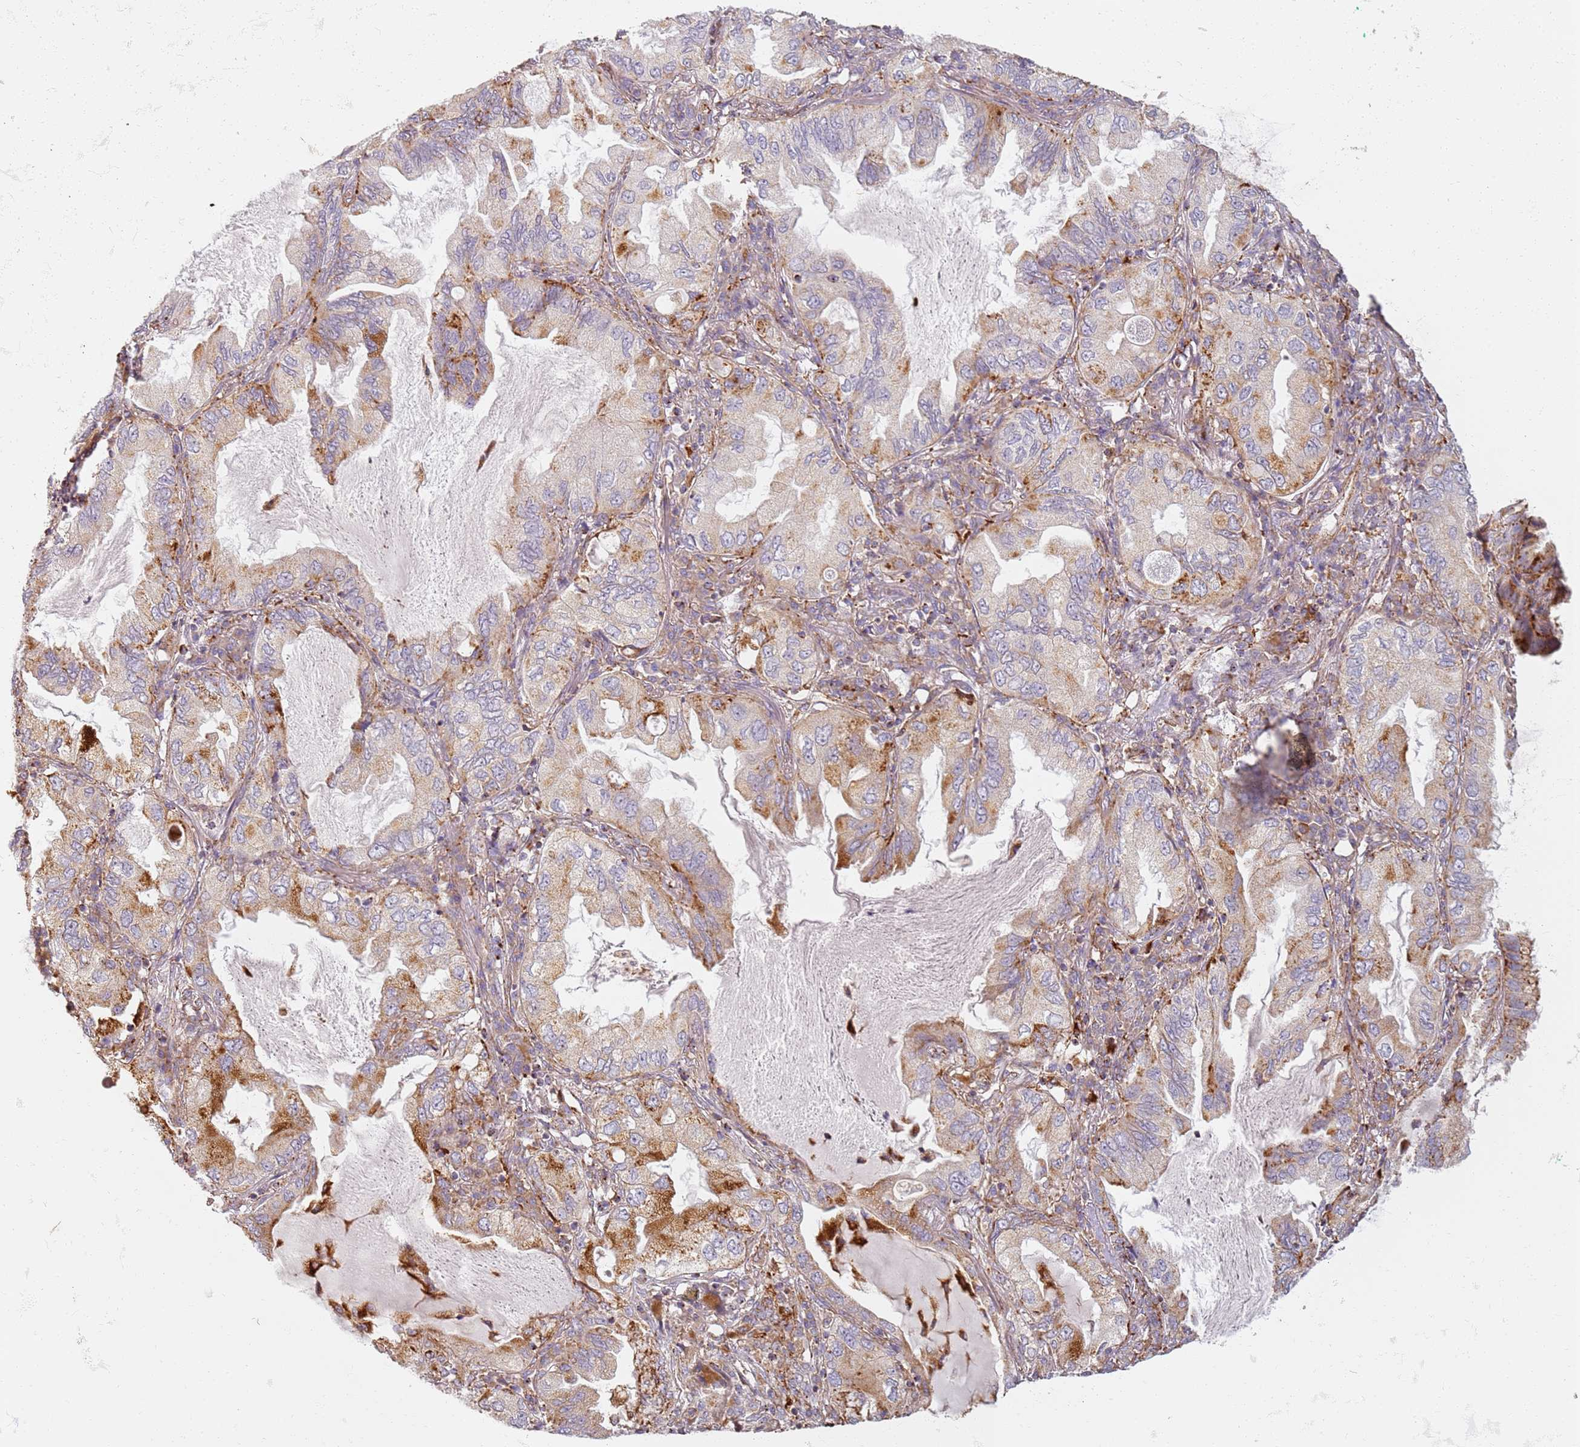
{"staining": {"intensity": "moderate", "quantity": "25%-75%", "location": "cytoplasmic/membranous"}, "tissue": "lung cancer", "cell_type": "Tumor cells", "image_type": "cancer", "snomed": [{"axis": "morphology", "description": "Adenocarcinoma, NOS"}, {"axis": "topography", "description": "Lung"}], "caption": "DAB (3,3'-diaminobenzidine) immunohistochemical staining of lung adenocarcinoma reveals moderate cytoplasmic/membranous protein expression in about 25%-75% of tumor cells.", "gene": "PROKR2", "patient": {"sex": "female", "age": 69}}